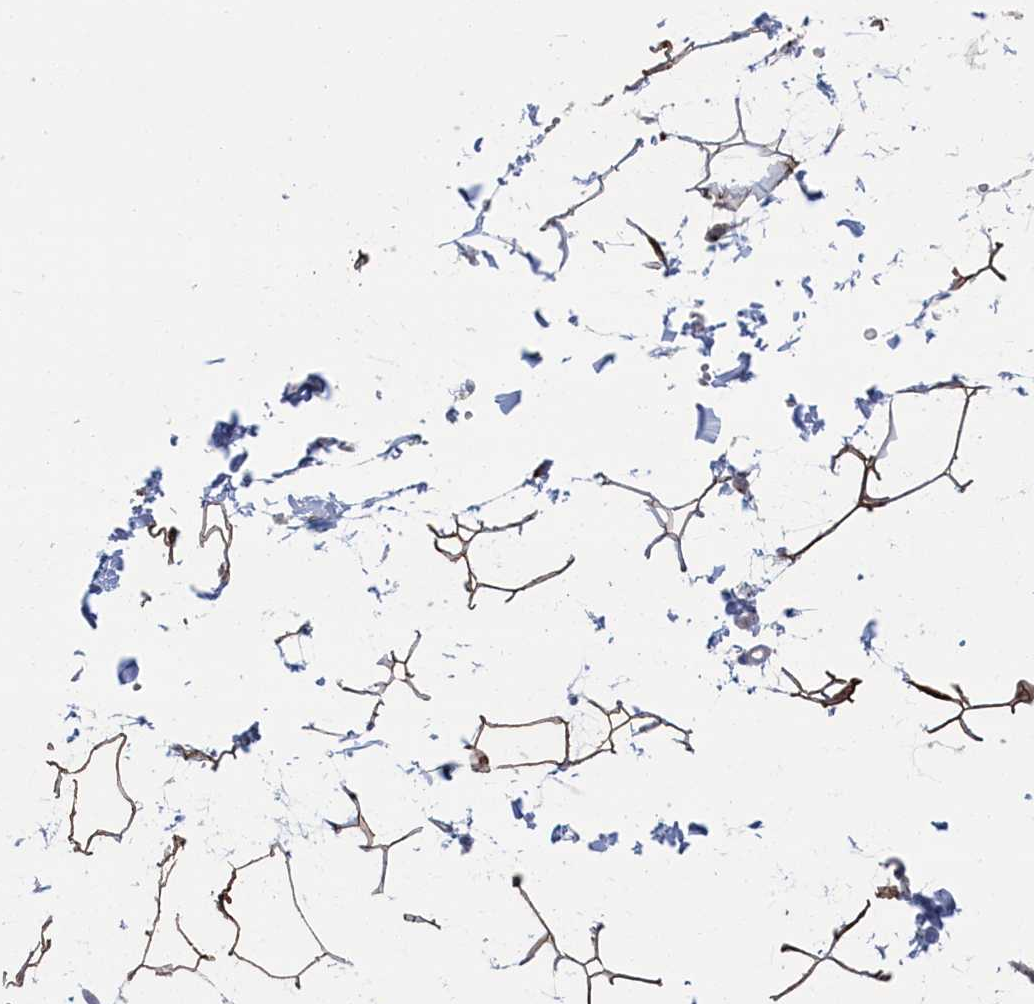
{"staining": {"intensity": "moderate", "quantity": "25%-75%", "location": "cytoplasmic/membranous"}, "tissue": "adipose tissue", "cell_type": "Adipocytes", "image_type": "normal", "snomed": [{"axis": "morphology", "description": "Normal tissue, NOS"}, {"axis": "topography", "description": "Gallbladder"}, {"axis": "topography", "description": "Peripheral nerve tissue"}], "caption": "Protein expression analysis of normal human adipose tissue reveals moderate cytoplasmic/membranous positivity in about 25%-75% of adipocytes.", "gene": "IRX1", "patient": {"sex": "male", "age": 38}}